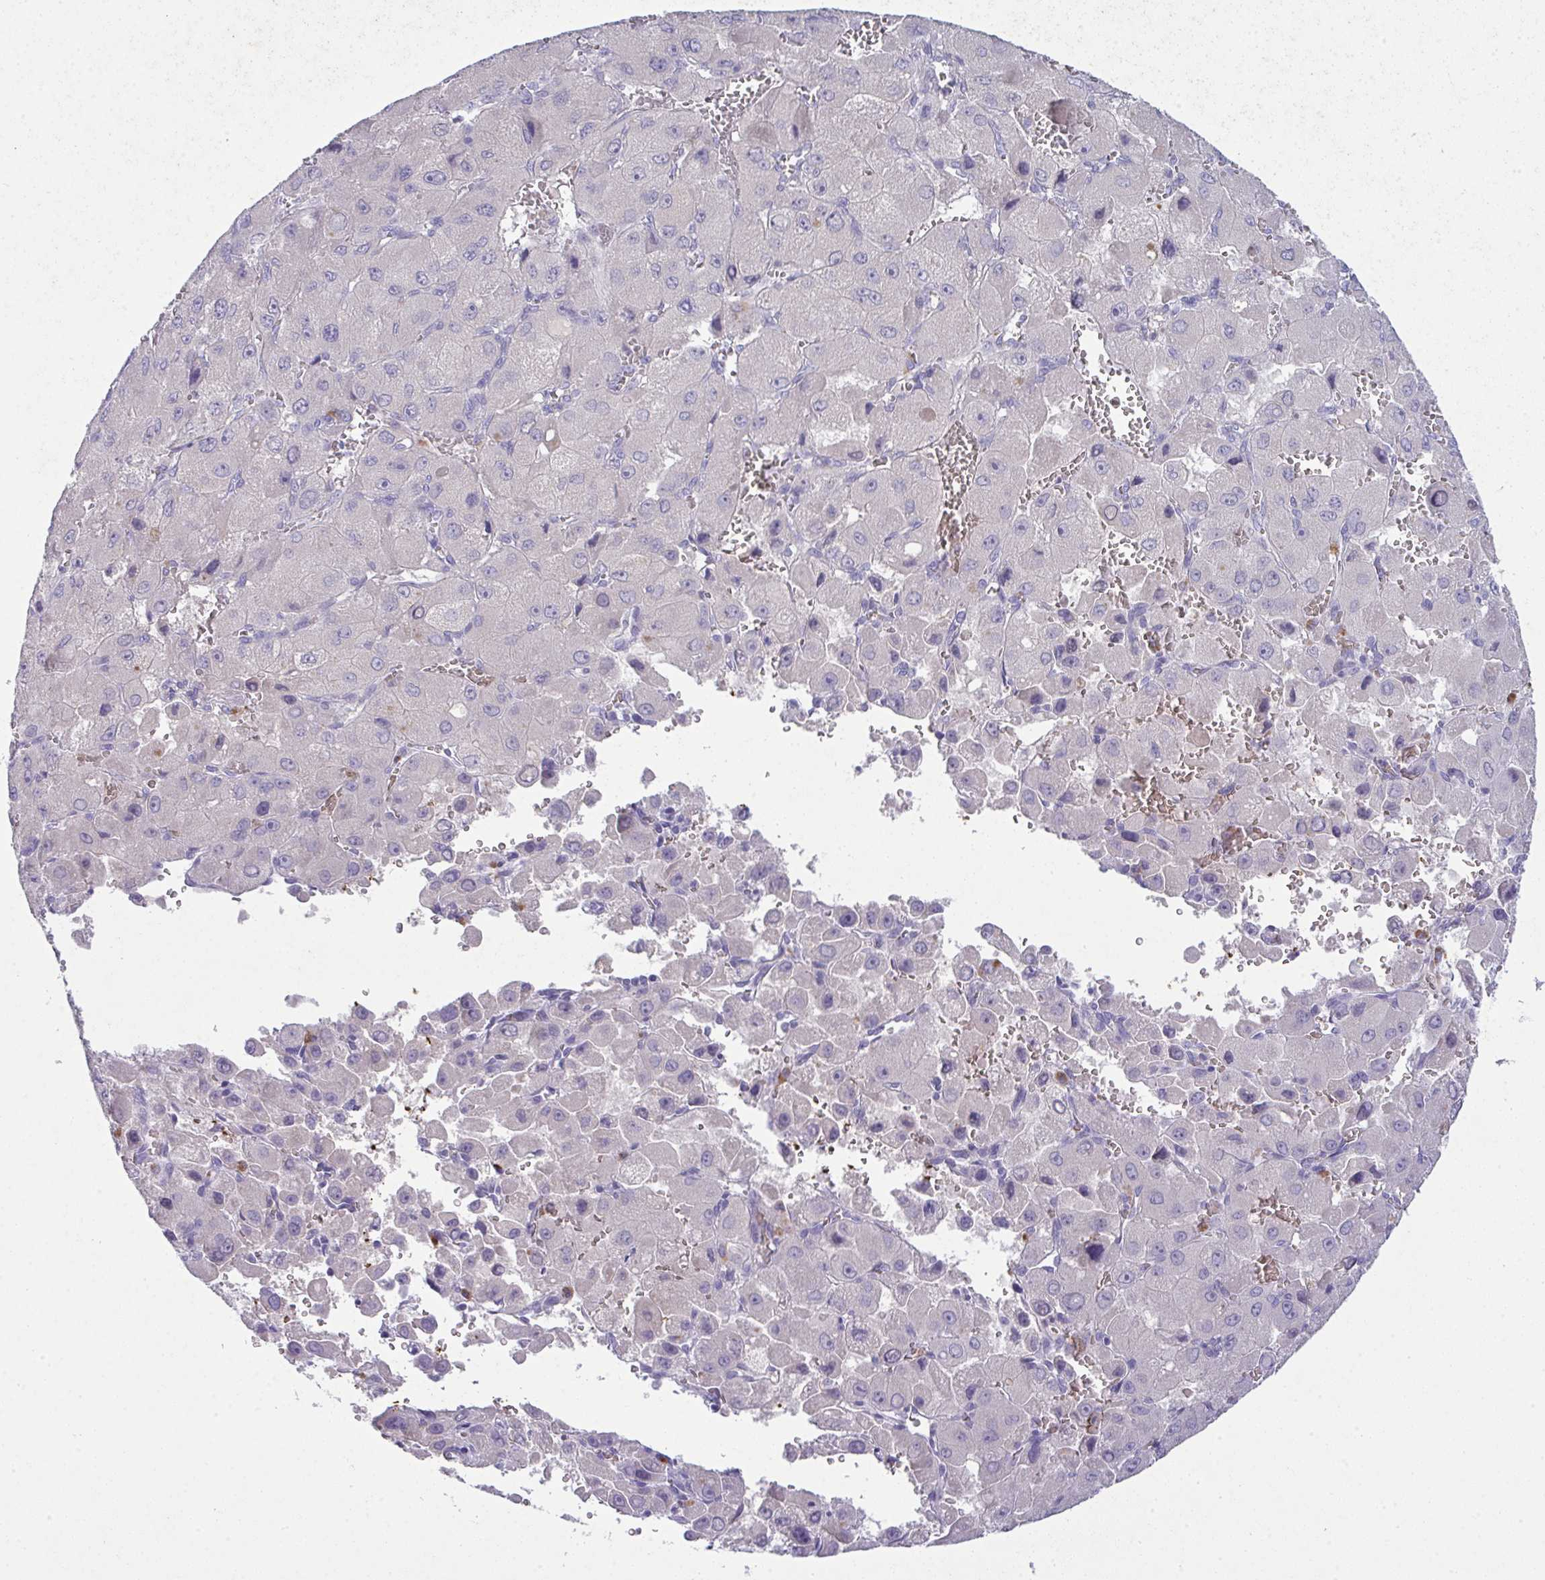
{"staining": {"intensity": "negative", "quantity": "none", "location": "none"}, "tissue": "liver cancer", "cell_type": "Tumor cells", "image_type": "cancer", "snomed": [{"axis": "morphology", "description": "Carcinoma, Hepatocellular, NOS"}, {"axis": "topography", "description": "Liver"}], "caption": "Immunohistochemistry micrograph of hepatocellular carcinoma (liver) stained for a protein (brown), which demonstrates no expression in tumor cells.", "gene": "SPTB", "patient": {"sex": "male", "age": 27}}